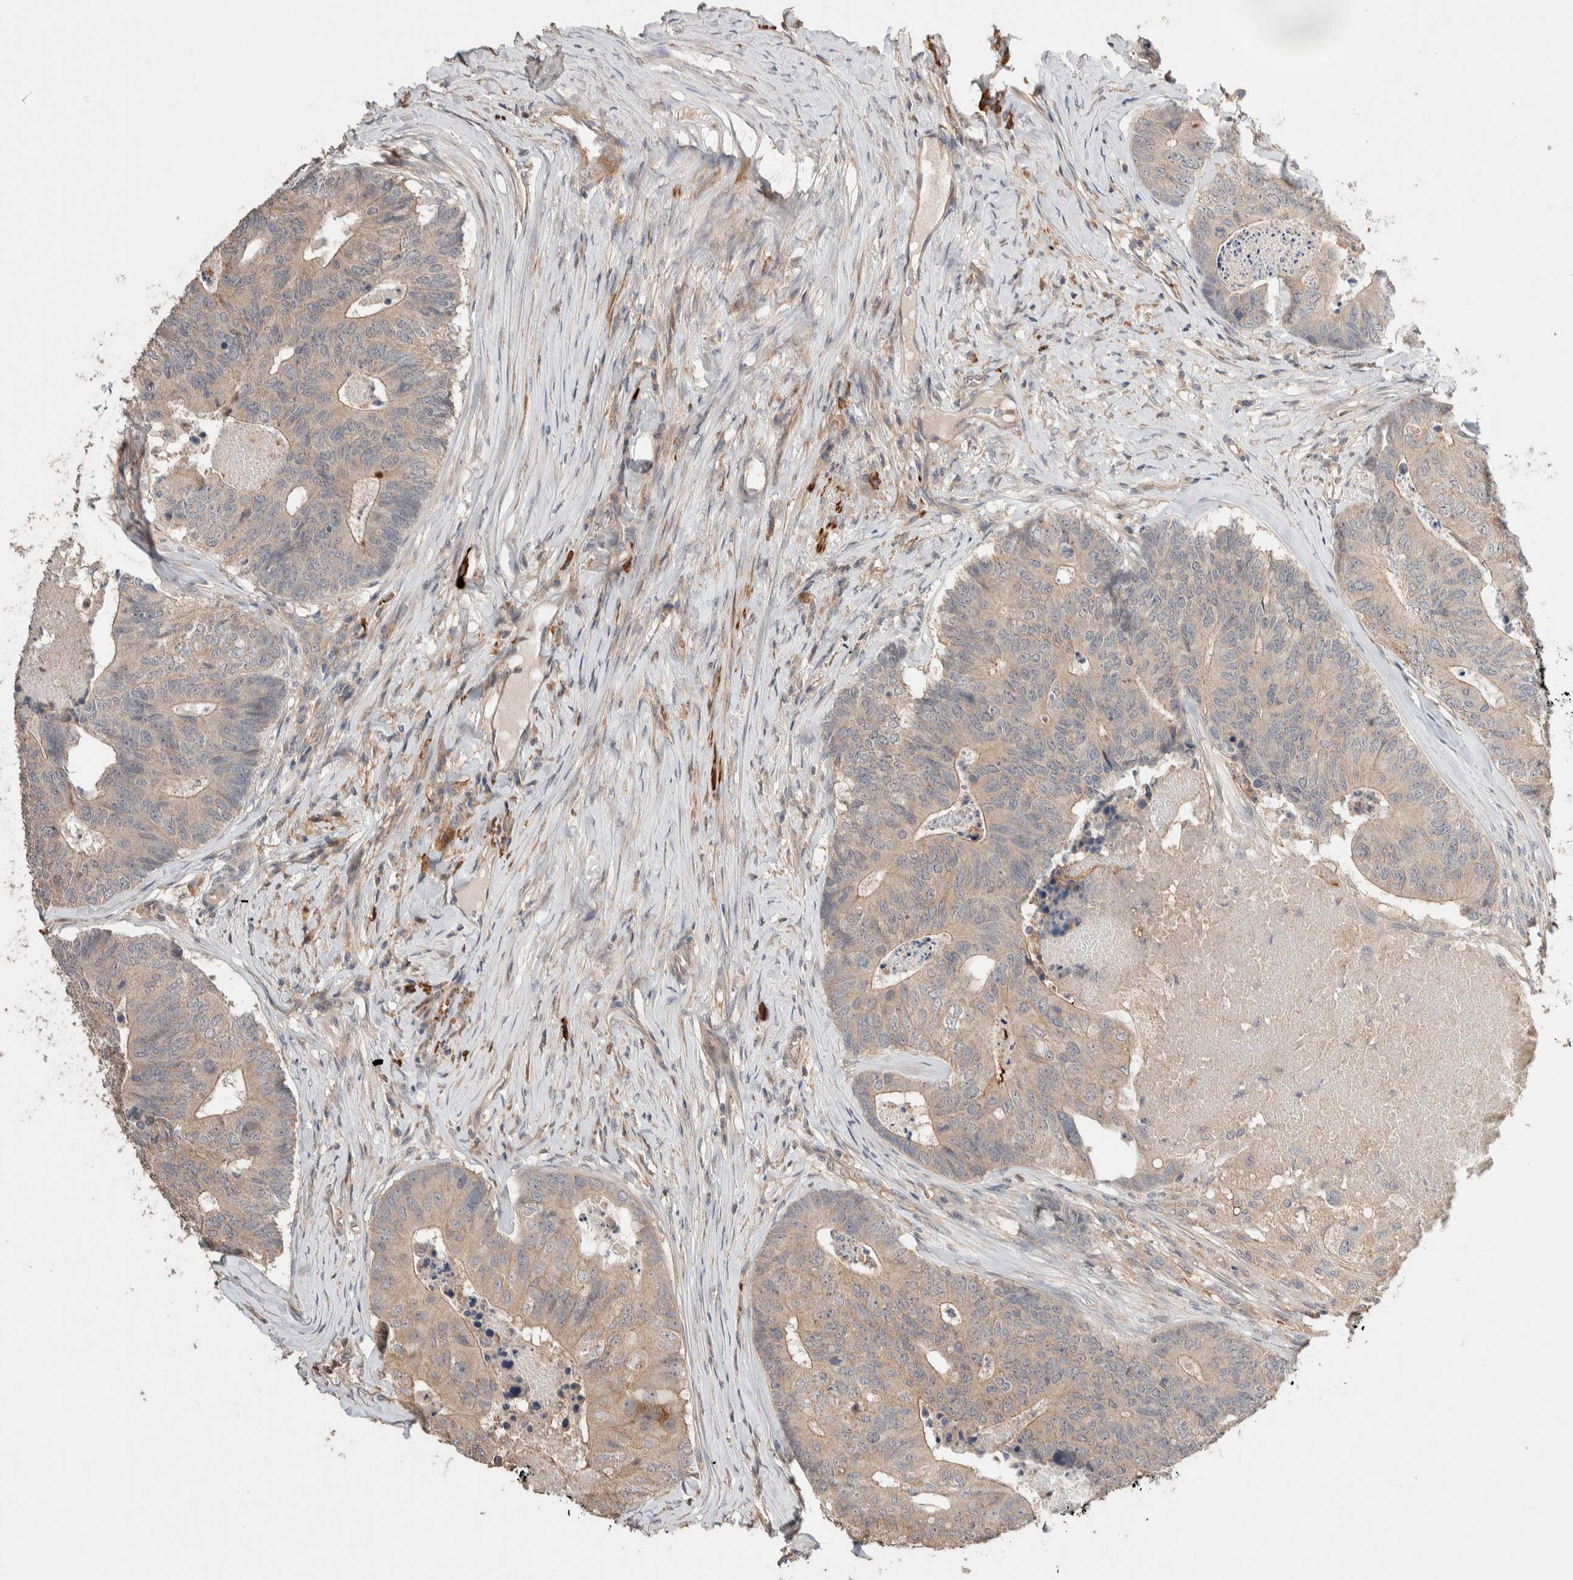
{"staining": {"intensity": "weak", "quantity": "25%-75%", "location": "cytoplasmic/membranous"}, "tissue": "colorectal cancer", "cell_type": "Tumor cells", "image_type": "cancer", "snomed": [{"axis": "morphology", "description": "Adenocarcinoma, NOS"}, {"axis": "topography", "description": "Colon"}], "caption": "Colorectal adenocarcinoma stained for a protein shows weak cytoplasmic/membranous positivity in tumor cells.", "gene": "WDR91", "patient": {"sex": "female", "age": 67}}